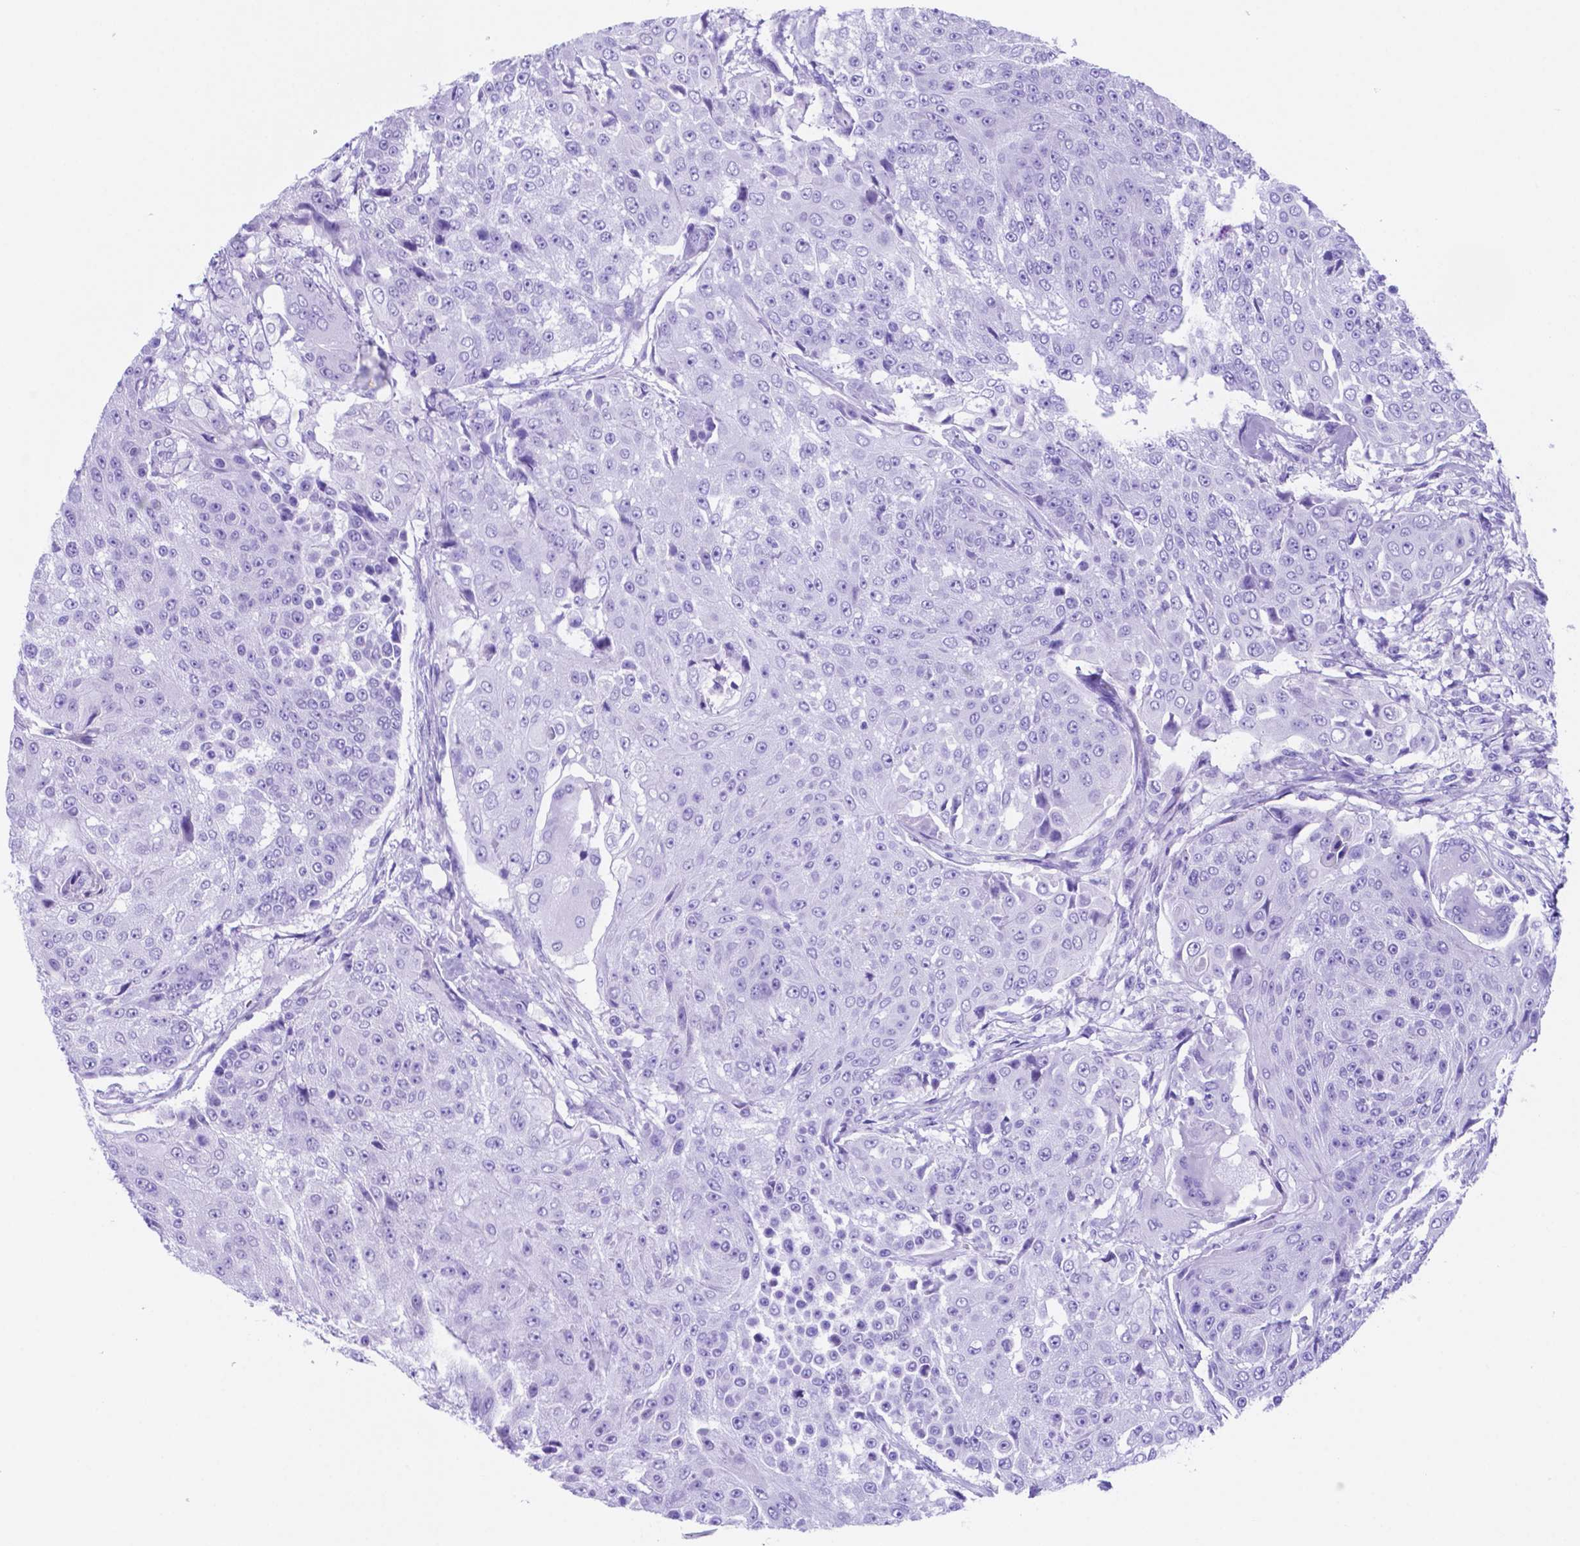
{"staining": {"intensity": "negative", "quantity": "none", "location": "none"}, "tissue": "urothelial cancer", "cell_type": "Tumor cells", "image_type": "cancer", "snomed": [{"axis": "morphology", "description": "Urothelial carcinoma, High grade"}, {"axis": "topography", "description": "Urinary bladder"}], "caption": "Immunohistochemical staining of human high-grade urothelial carcinoma exhibits no significant expression in tumor cells.", "gene": "DNAAF8", "patient": {"sex": "female", "age": 63}}